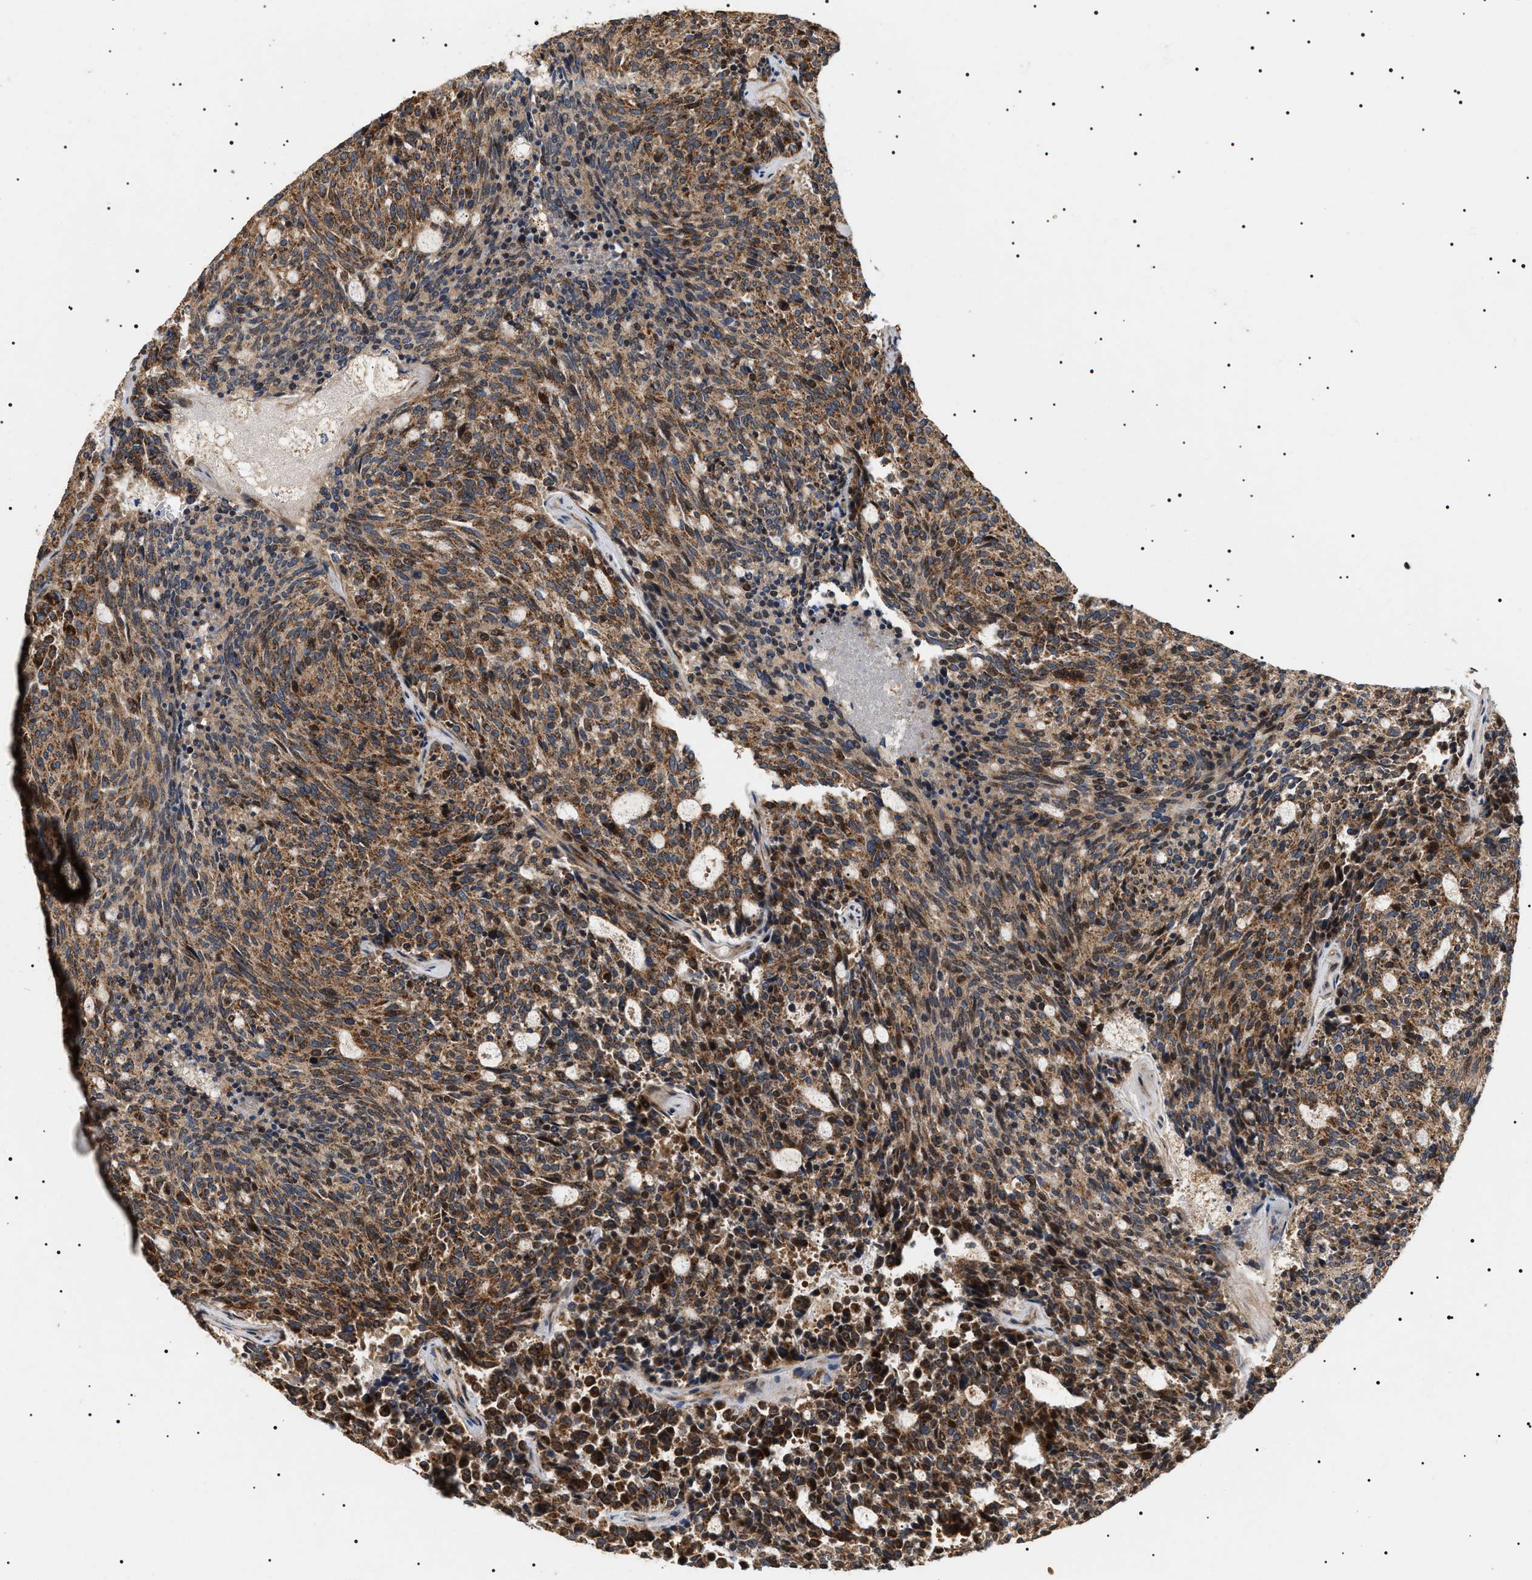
{"staining": {"intensity": "moderate", "quantity": ">75%", "location": "cytoplasmic/membranous,nuclear"}, "tissue": "carcinoid", "cell_type": "Tumor cells", "image_type": "cancer", "snomed": [{"axis": "morphology", "description": "Carcinoid, malignant, NOS"}, {"axis": "topography", "description": "Pancreas"}], "caption": "This image exhibits IHC staining of carcinoid, with medium moderate cytoplasmic/membranous and nuclear positivity in approximately >75% of tumor cells.", "gene": "ZBTB26", "patient": {"sex": "female", "age": 54}}